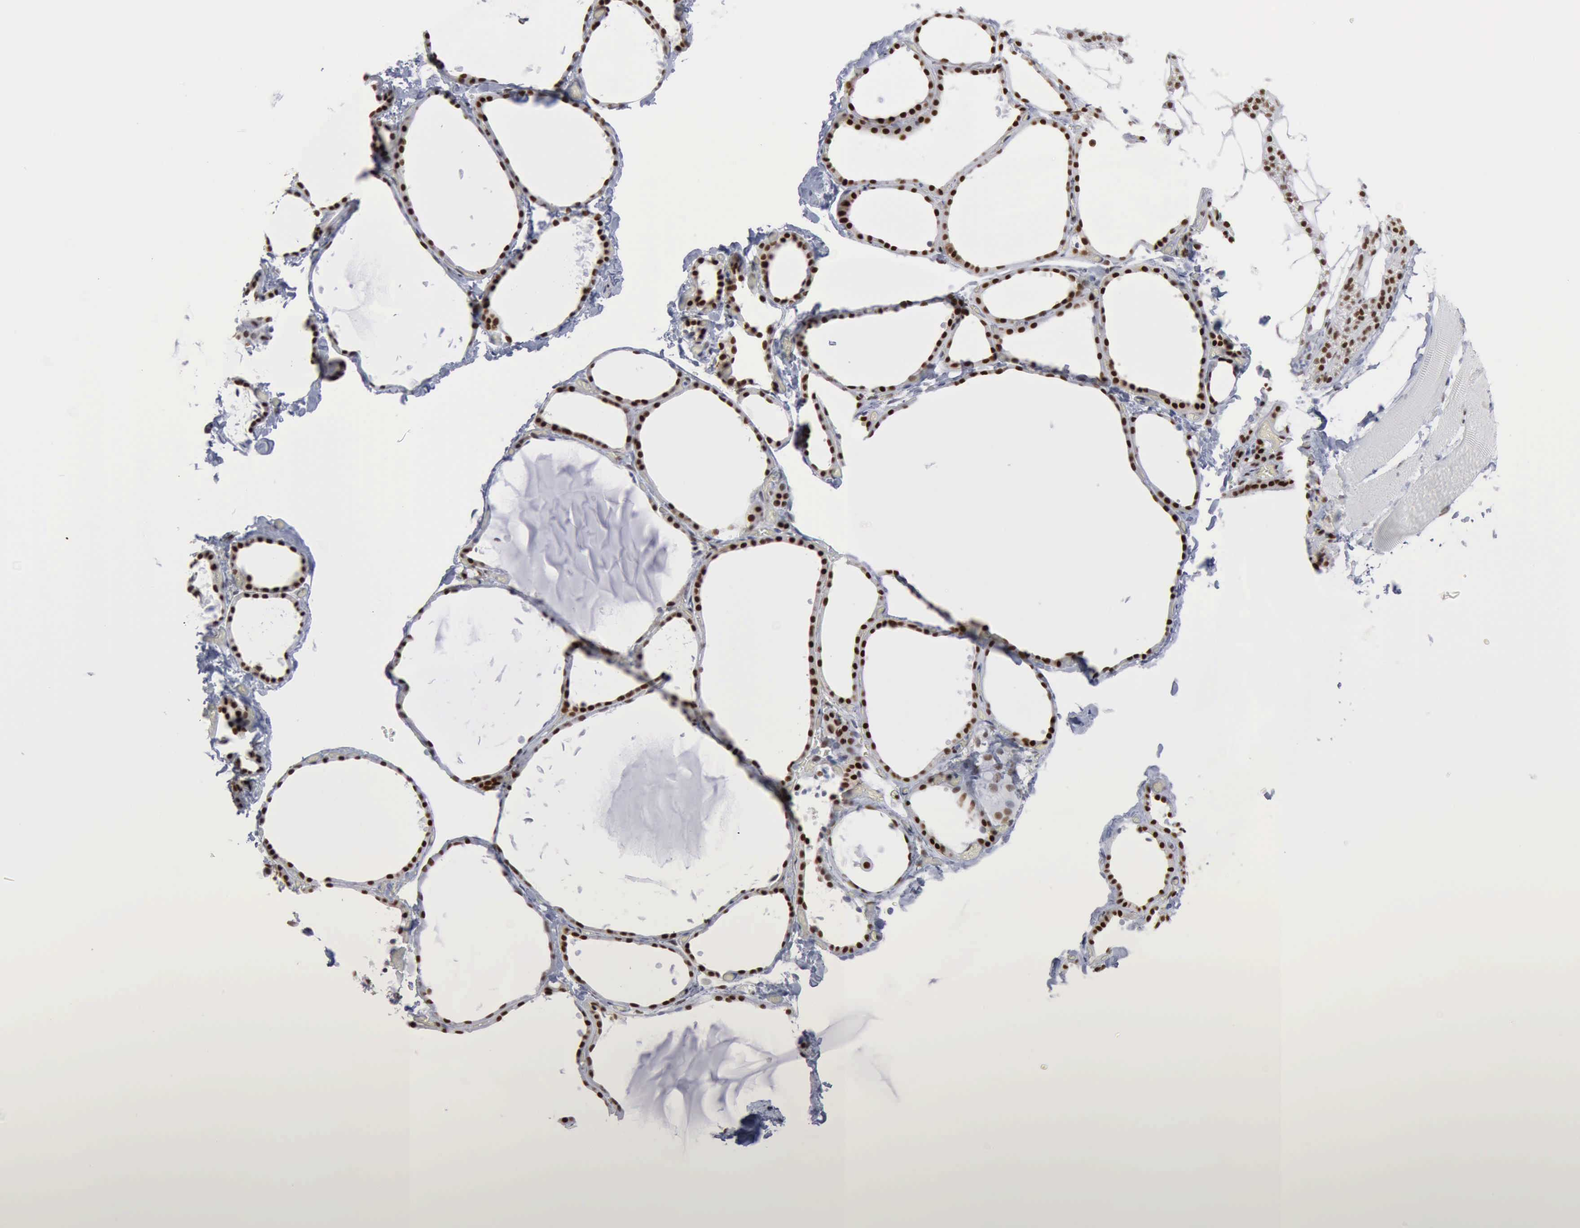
{"staining": {"intensity": "strong", "quantity": ">75%", "location": "nuclear"}, "tissue": "thyroid gland", "cell_type": "Glandular cells", "image_type": "normal", "snomed": [{"axis": "morphology", "description": "Normal tissue, NOS"}, {"axis": "topography", "description": "Thyroid gland"}], "caption": "Immunohistochemistry (IHC) of normal thyroid gland demonstrates high levels of strong nuclear positivity in about >75% of glandular cells.", "gene": "XPA", "patient": {"sex": "female", "age": 22}}